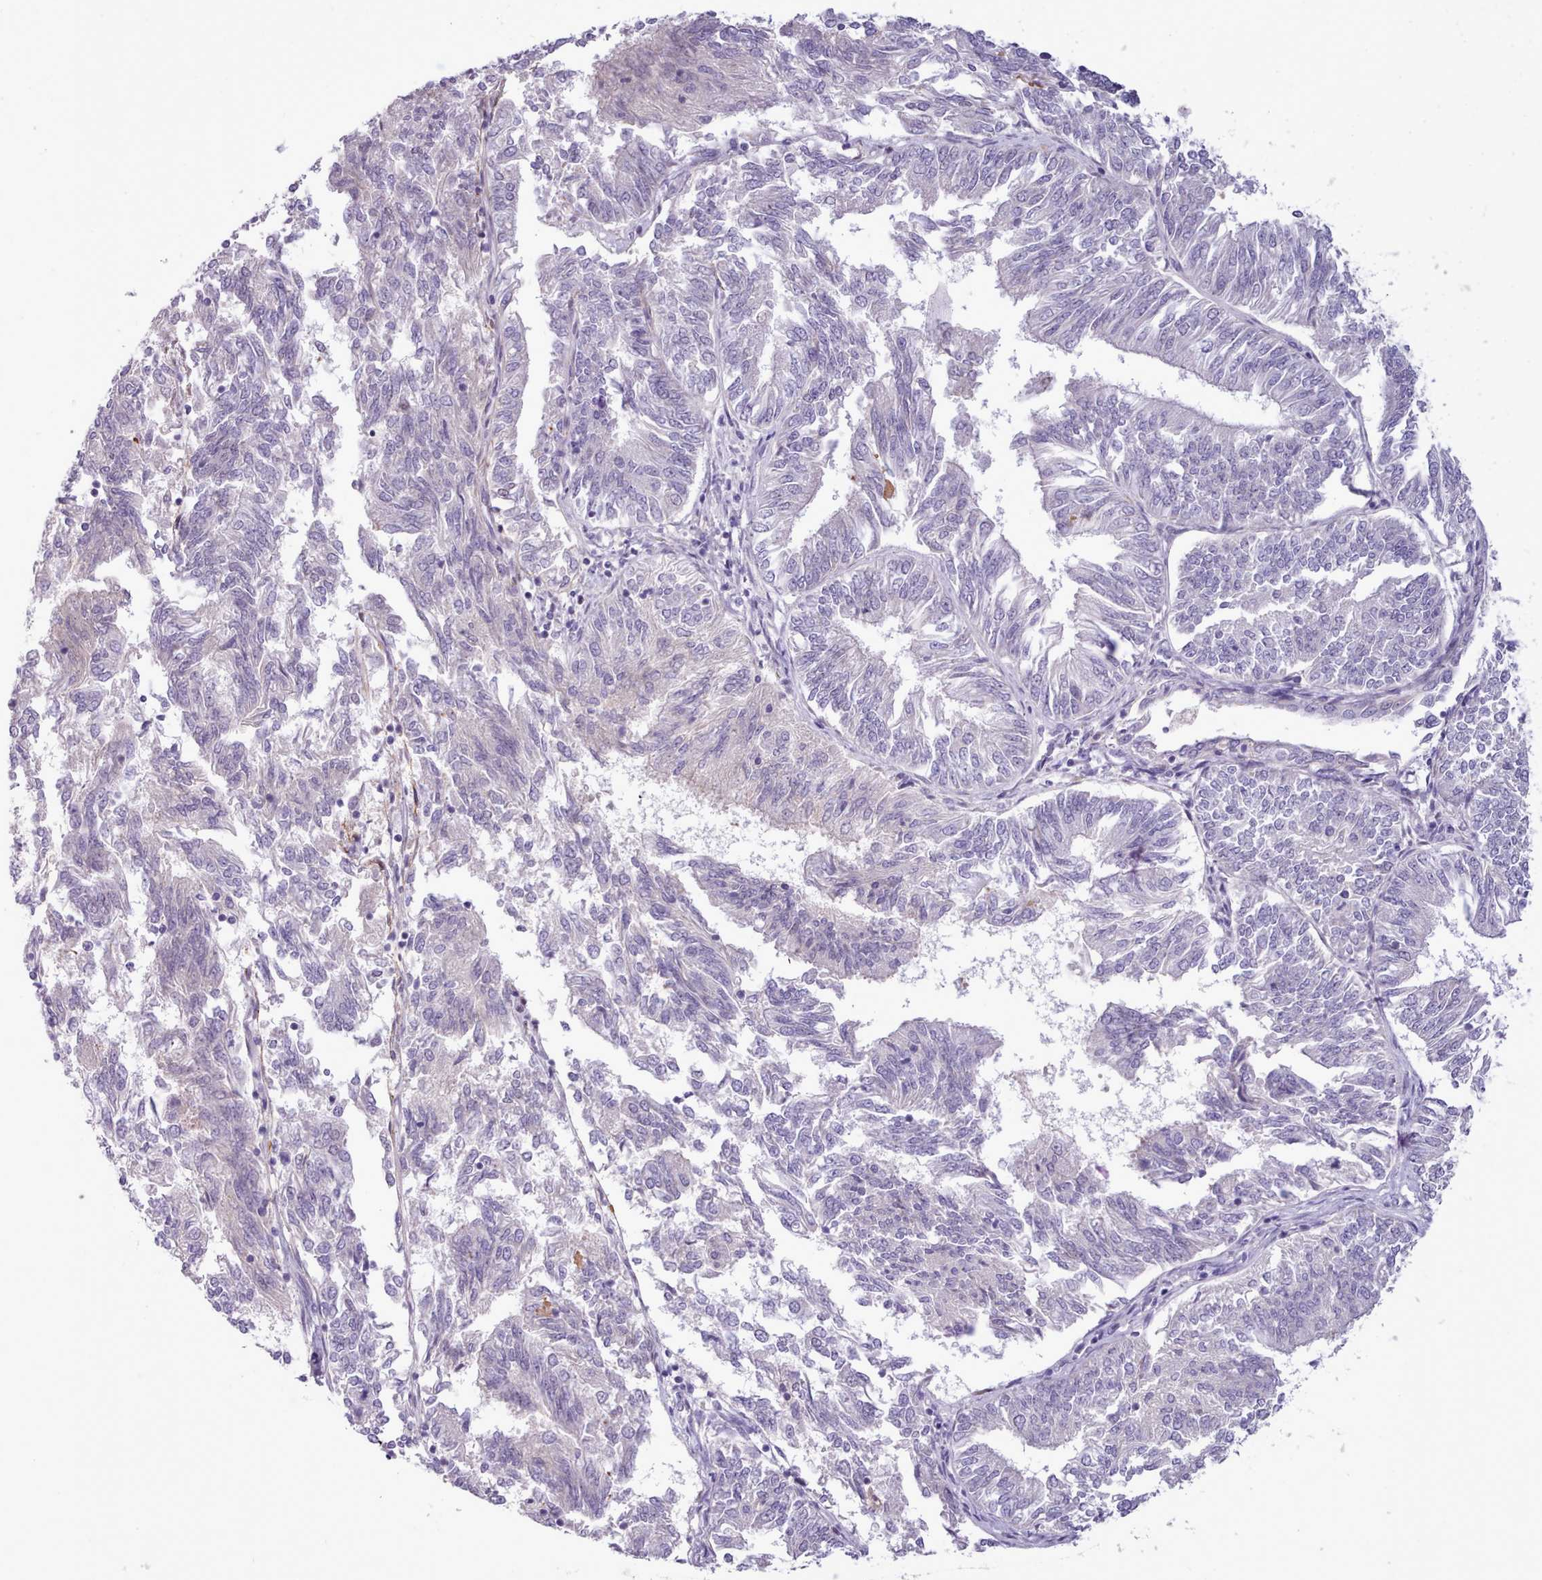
{"staining": {"intensity": "negative", "quantity": "none", "location": "none"}, "tissue": "endometrial cancer", "cell_type": "Tumor cells", "image_type": "cancer", "snomed": [{"axis": "morphology", "description": "Adenocarcinoma, NOS"}, {"axis": "topography", "description": "Endometrium"}], "caption": "Tumor cells show no significant staining in adenocarcinoma (endometrial).", "gene": "CYP2A13", "patient": {"sex": "female", "age": 58}}